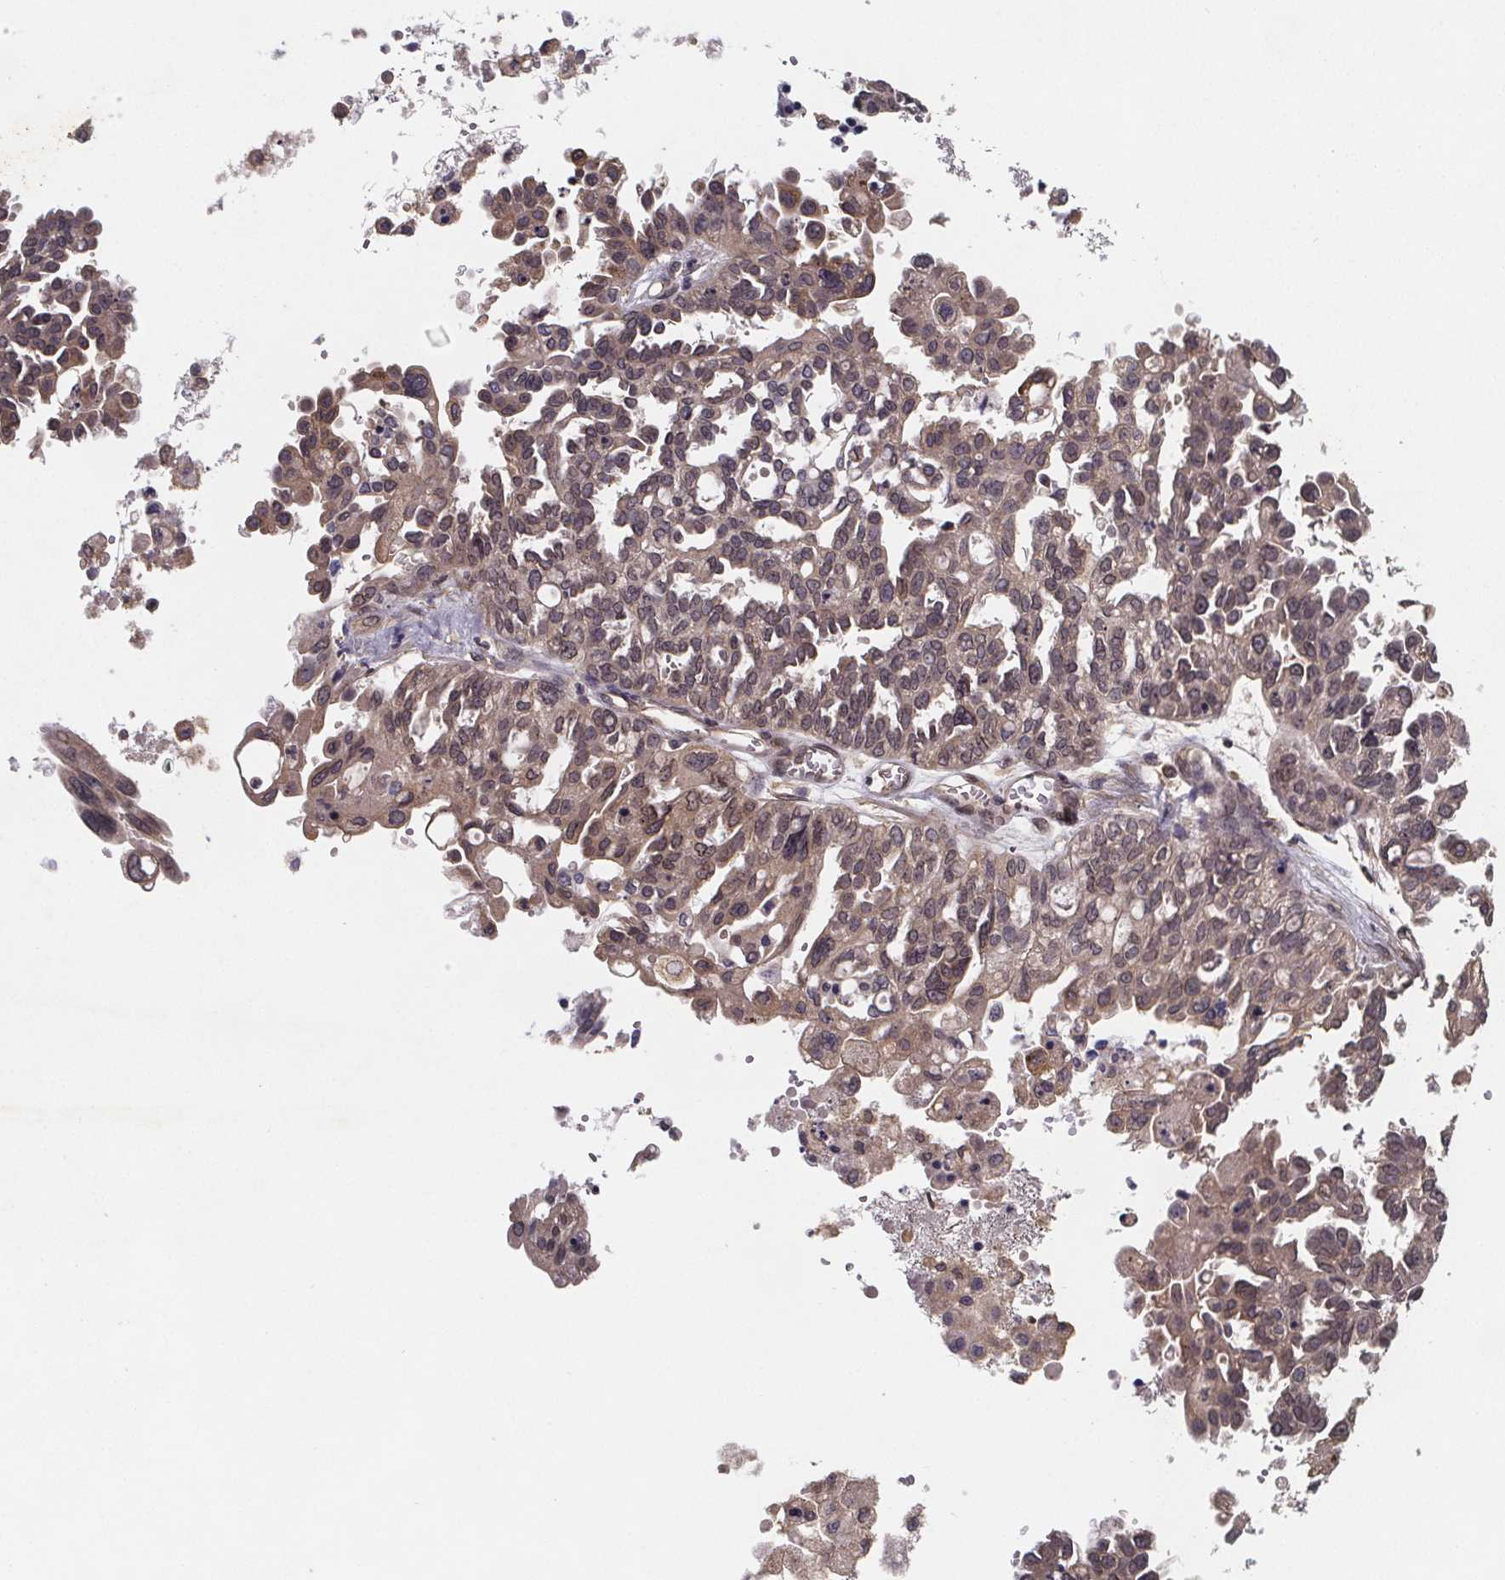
{"staining": {"intensity": "weak", "quantity": ">75%", "location": "cytoplasmic/membranous"}, "tissue": "ovarian cancer", "cell_type": "Tumor cells", "image_type": "cancer", "snomed": [{"axis": "morphology", "description": "Cystadenocarcinoma, serous, NOS"}, {"axis": "topography", "description": "Ovary"}], "caption": "Ovarian cancer stained for a protein (brown) shows weak cytoplasmic/membranous positive staining in about >75% of tumor cells.", "gene": "PIERCE2", "patient": {"sex": "female", "age": 53}}